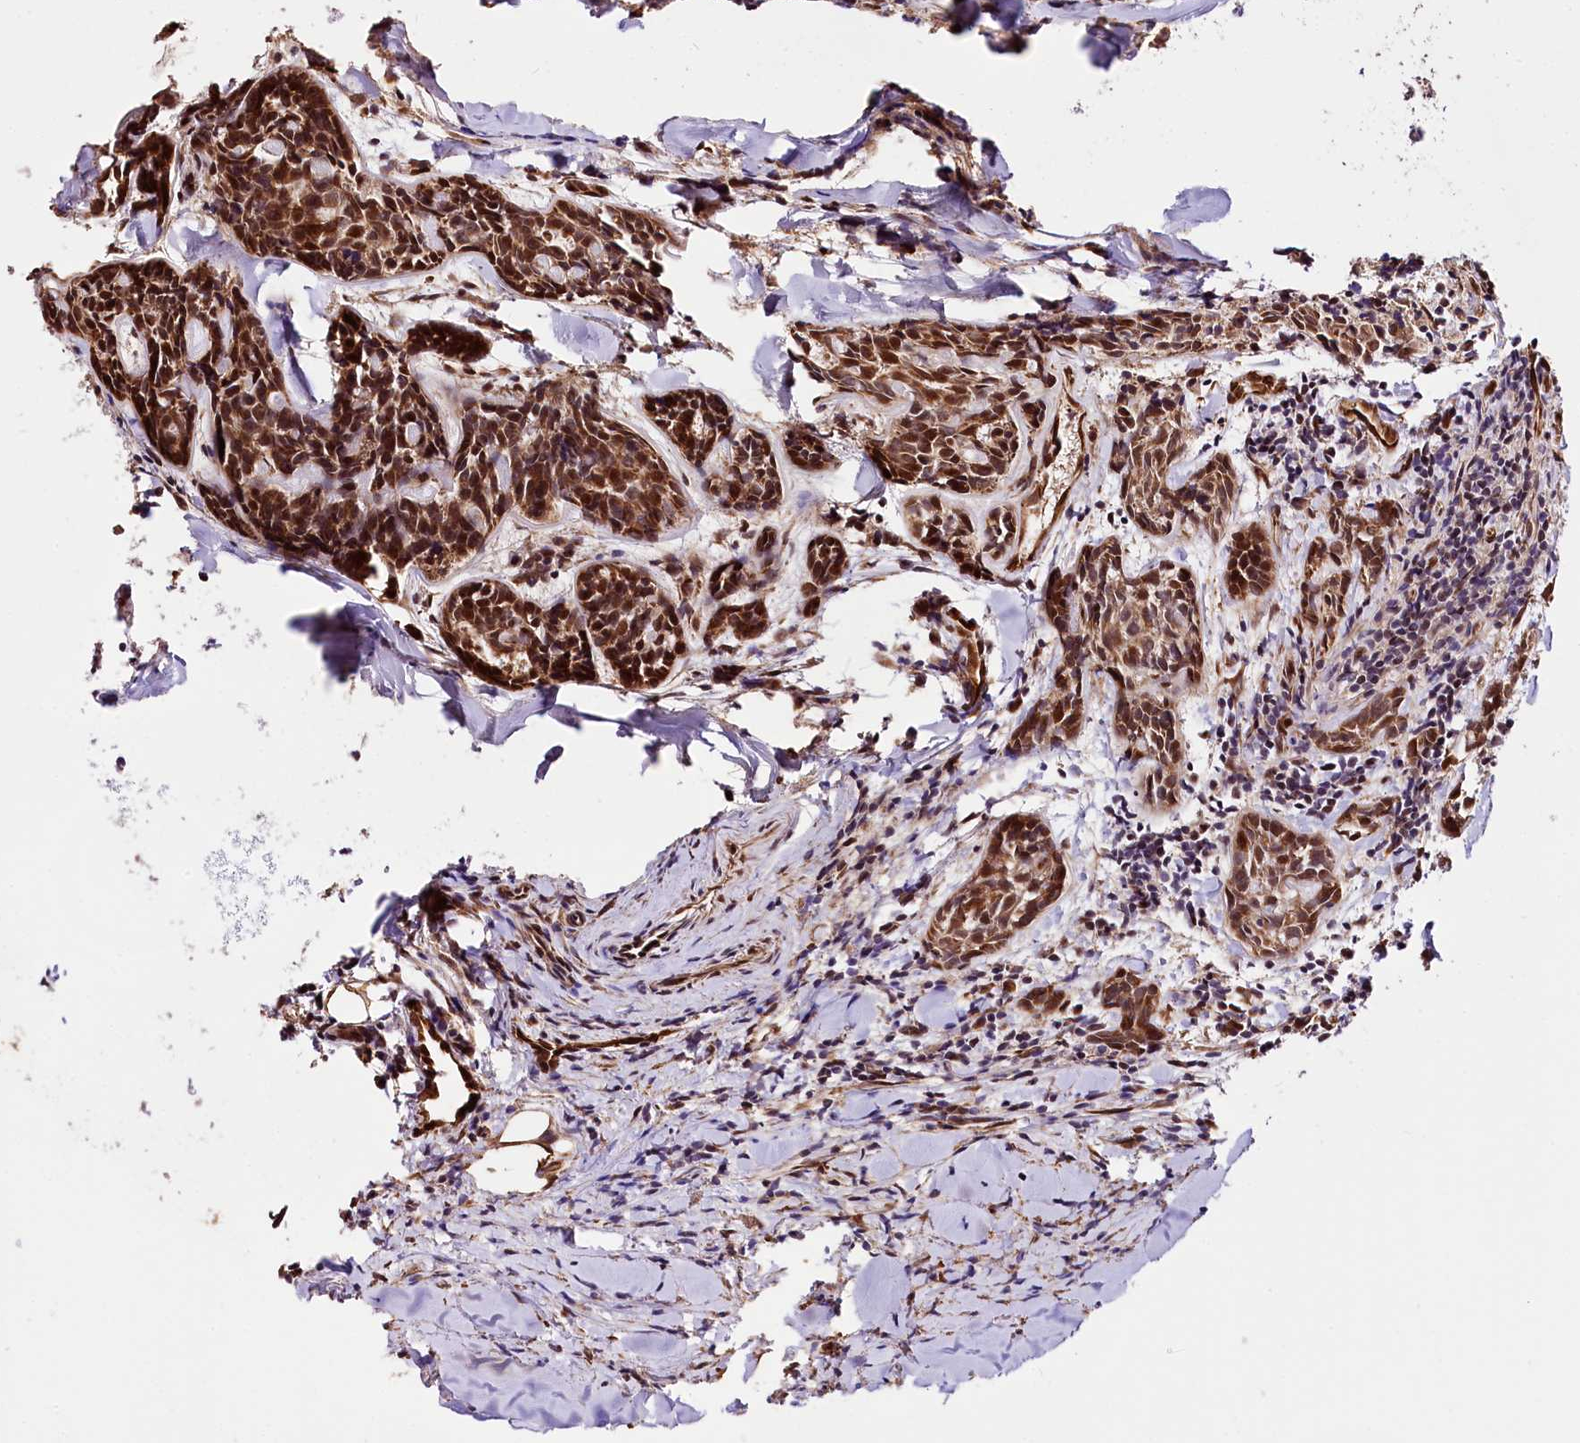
{"staining": {"intensity": "strong", "quantity": ">75%", "location": "cytoplasmic/membranous,nuclear"}, "tissue": "head and neck cancer", "cell_type": "Tumor cells", "image_type": "cancer", "snomed": [{"axis": "morphology", "description": "Adenocarcinoma, NOS"}, {"axis": "topography", "description": "Salivary gland"}, {"axis": "topography", "description": "Head-Neck"}], "caption": "Human adenocarcinoma (head and neck) stained for a protein (brown) reveals strong cytoplasmic/membranous and nuclear positive expression in approximately >75% of tumor cells.", "gene": "CUTC", "patient": {"sex": "female", "age": 63}}